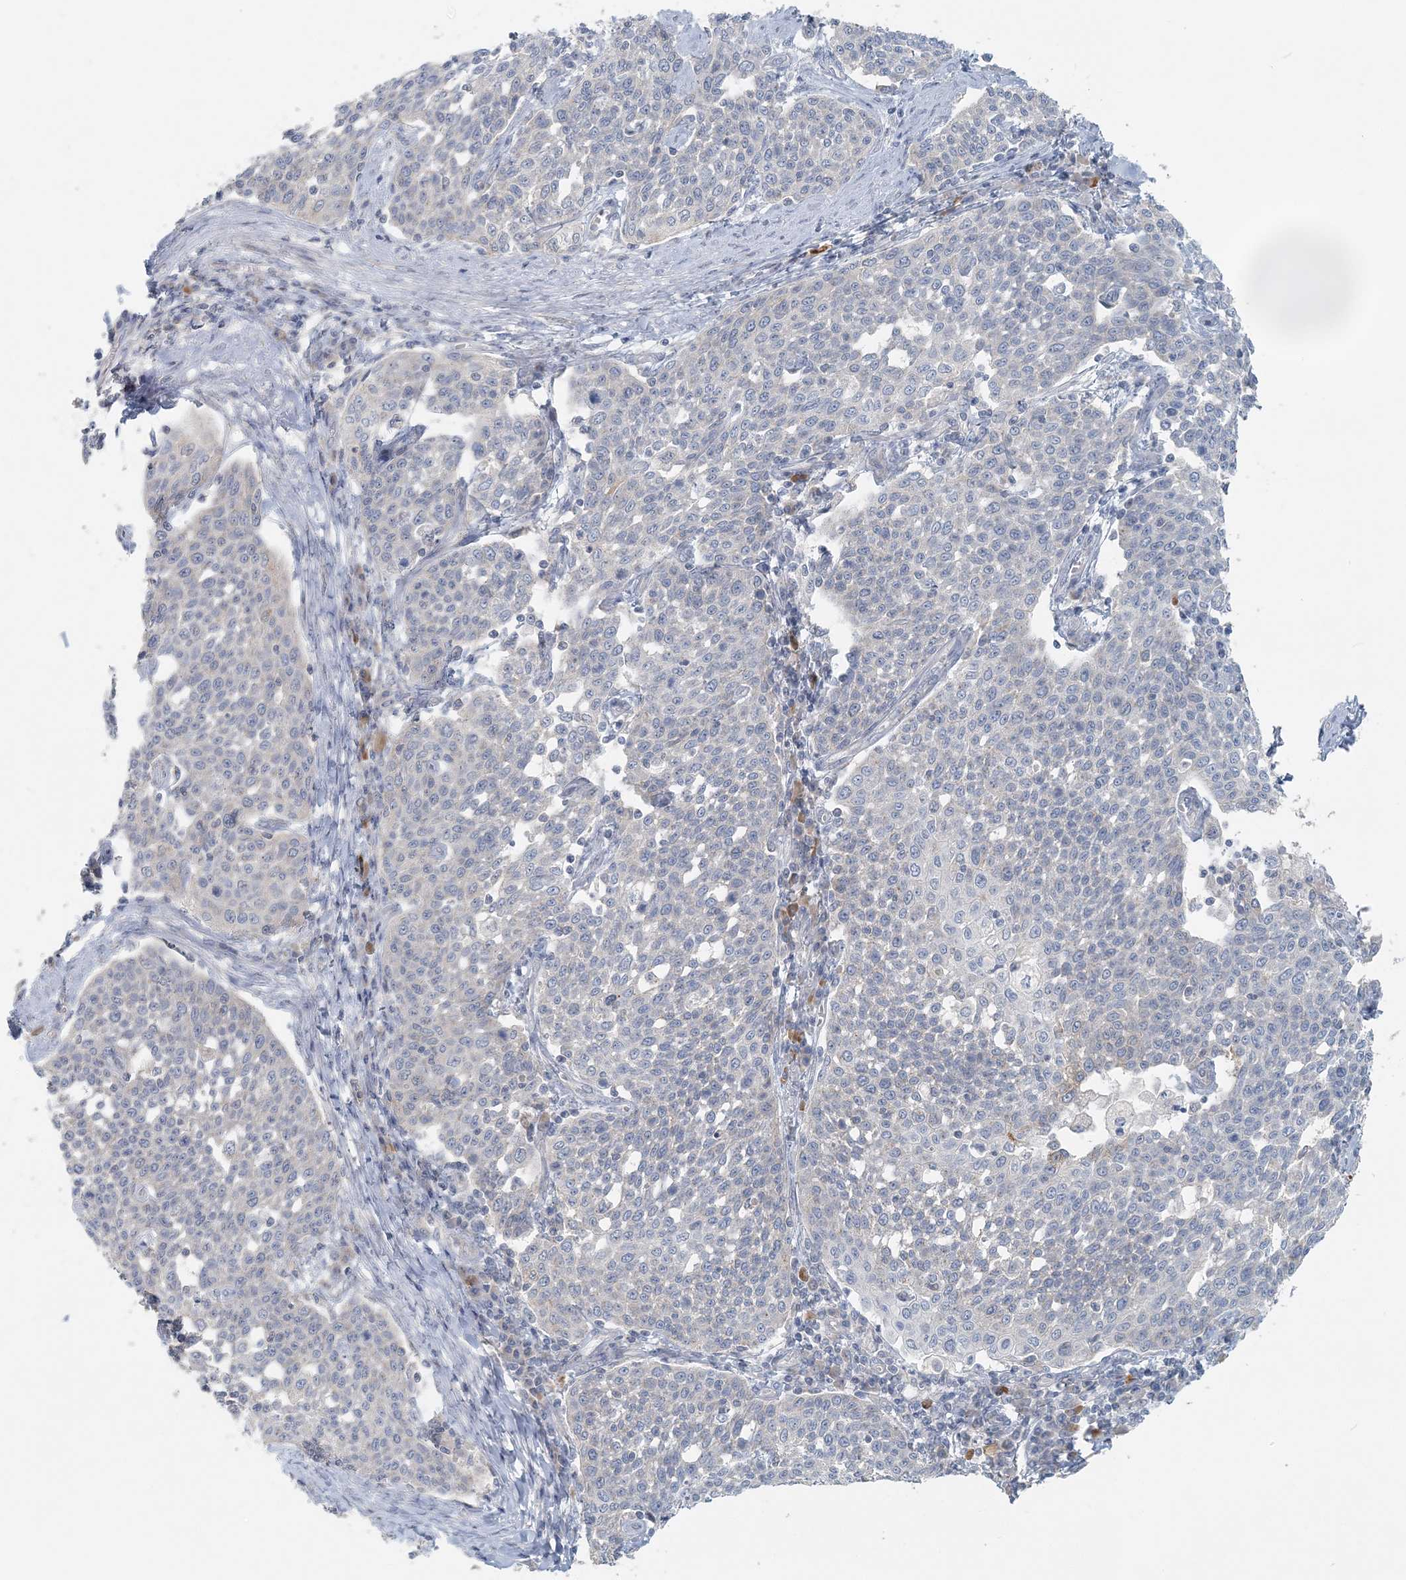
{"staining": {"intensity": "negative", "quantity": "none", "location": "none"}, "tissue": "cervical cancer", "cell_type": "Tumor cells", "image_type": "cancer", "snomed": [{"axis": "morphology", "description": "Squamous cell carcinoma, NOS"}, {"axis": "topography", "description": "Cervix"}], "caption": "IHC micrograph of squamous cell carcinoma (cervical) stained for a protein (brown), which displays no staining in tumor cells.", "gene": "NAA11", "patient": {"sex": "female", "age": 34}}